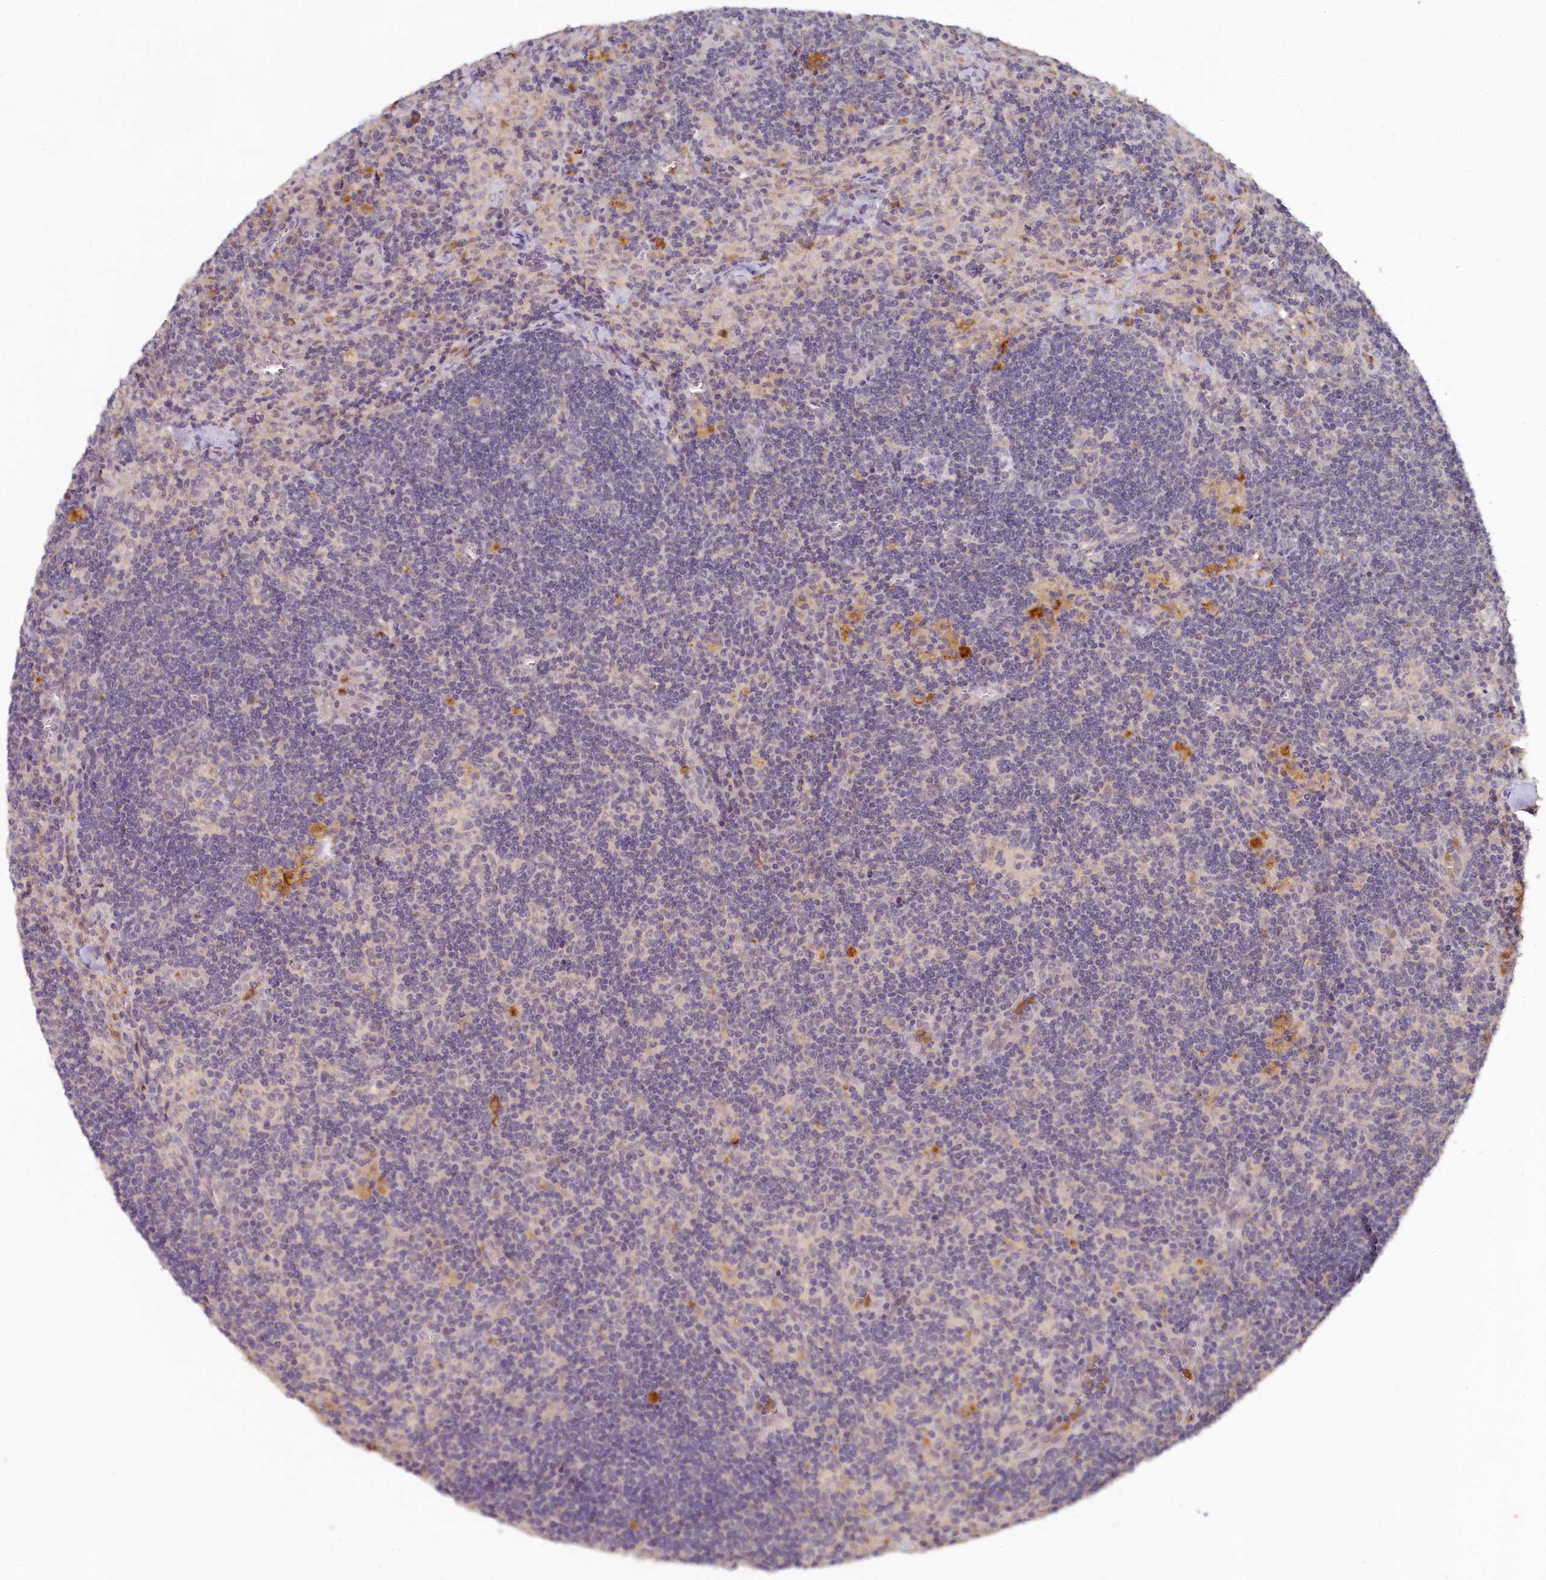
{"staining": {"intensity": "negative", "quantity": "none", "location": "none"}, "tissue": "lymph node", "cell_type": "Germinal center cells", "image_type": "normal", "snomed": [{"axis": "morphology", "description": "Normal tissue, NOS"}, {"axis": "topography", "description": "Lymph node"}], "caption": "This is an IHC photomicrograph of unremarkable lymph node. There is no expression in germinal center cells.", "gene": "HERC3", "patient": {"sex": "male", "age": 58}}